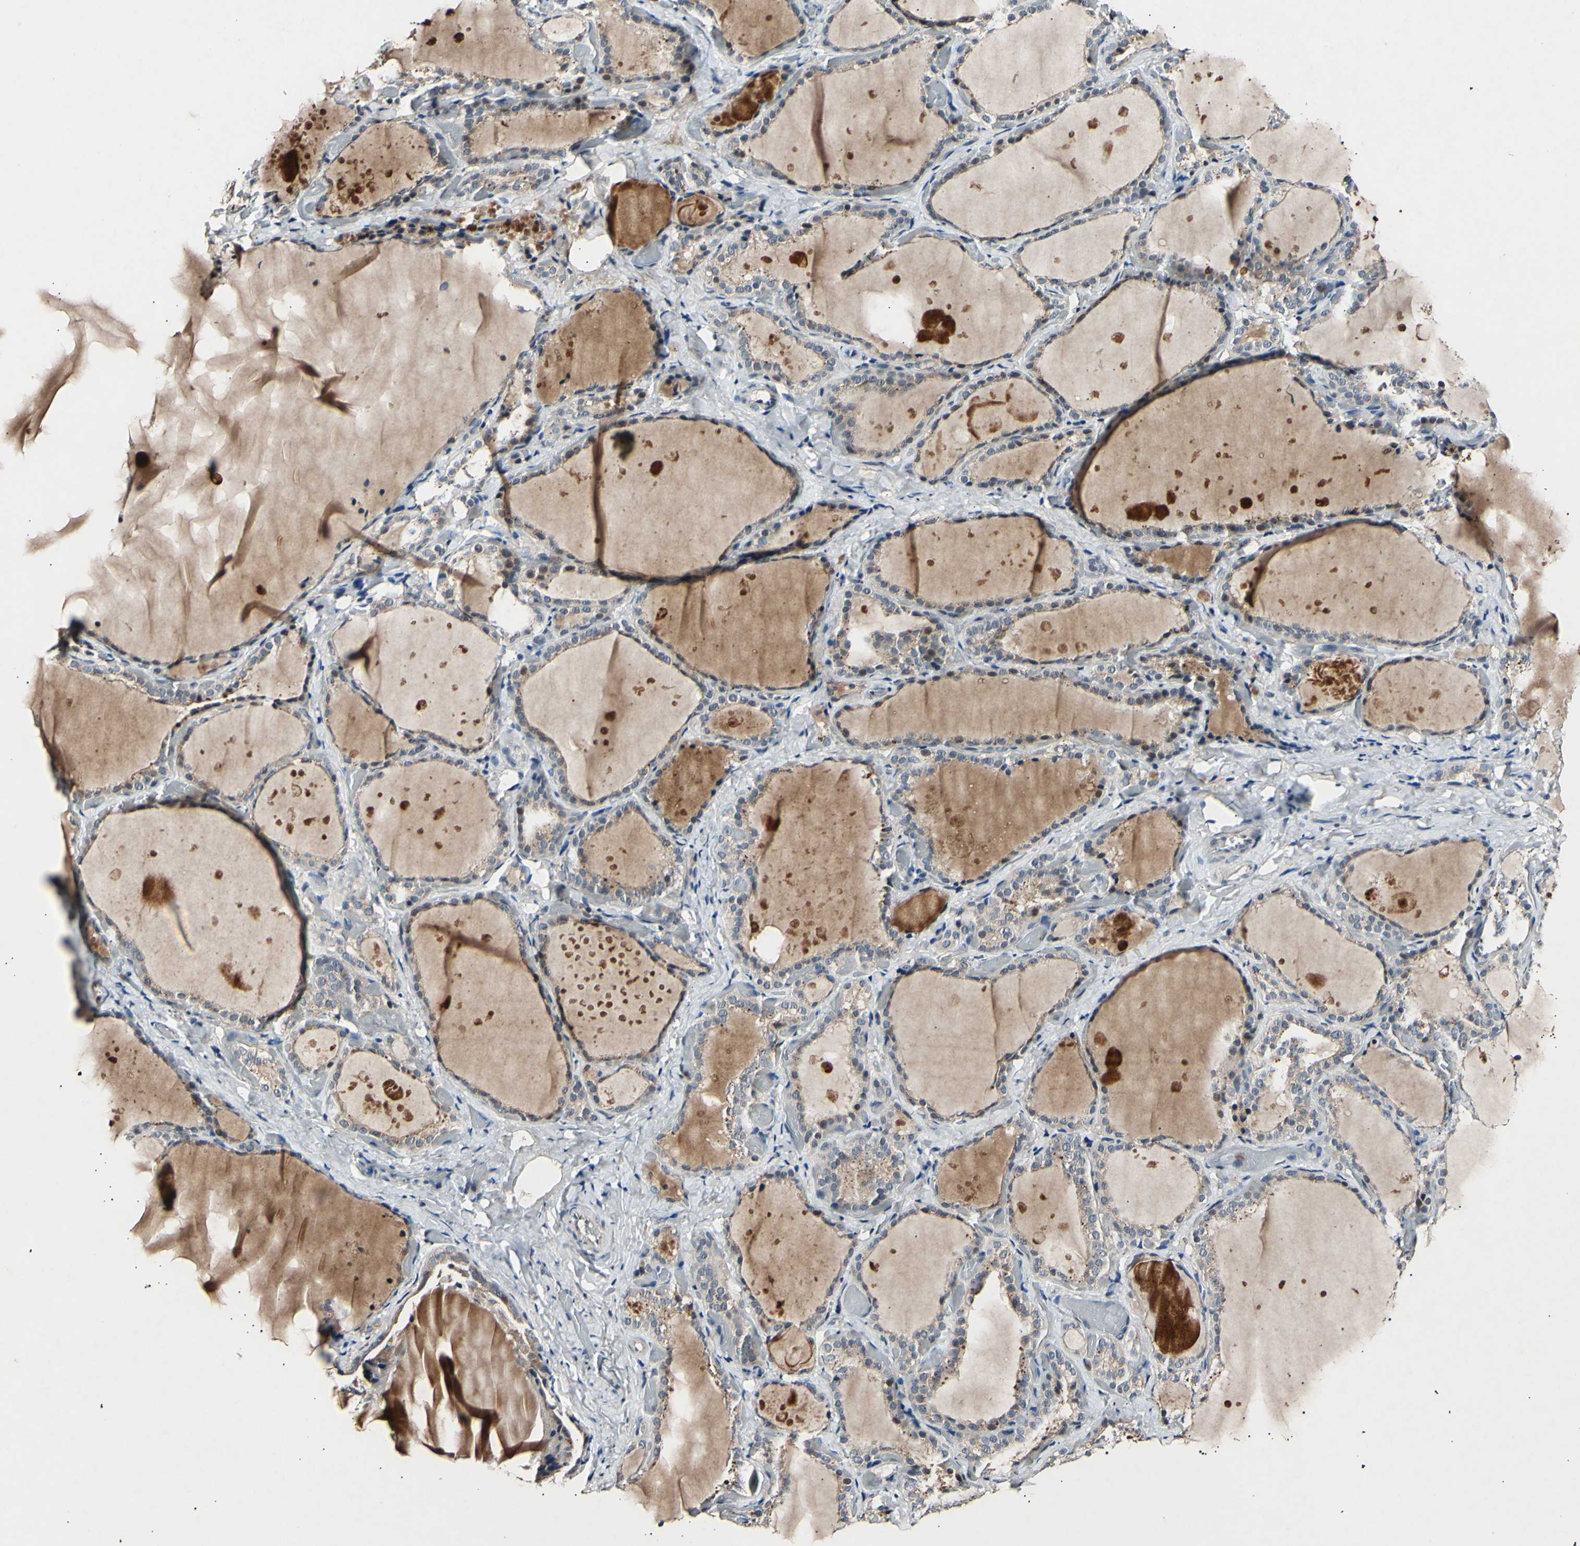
{"staining": {"intensity": "weak", "quantity": "25%-75%", "location": "cytoplasmic/membranous"}, "tissue": "thyroid gland", "cell_type": "Glandular cells", "image_type": "normal", "snomed": [{"axis": "morphology", "description": "Normal tissue, NOS"}, {"axis": "topography", "description": "Thyroid gland"}], "caption": "About 25%-75% of glandular cells in benign human thyroid gland exhibit weak cytoplasmic/membranous protein staining as visualized by brown immunohistochemical staining.", "gene": "ADCY3", "patient": {"sex": "female", "age": 44}}